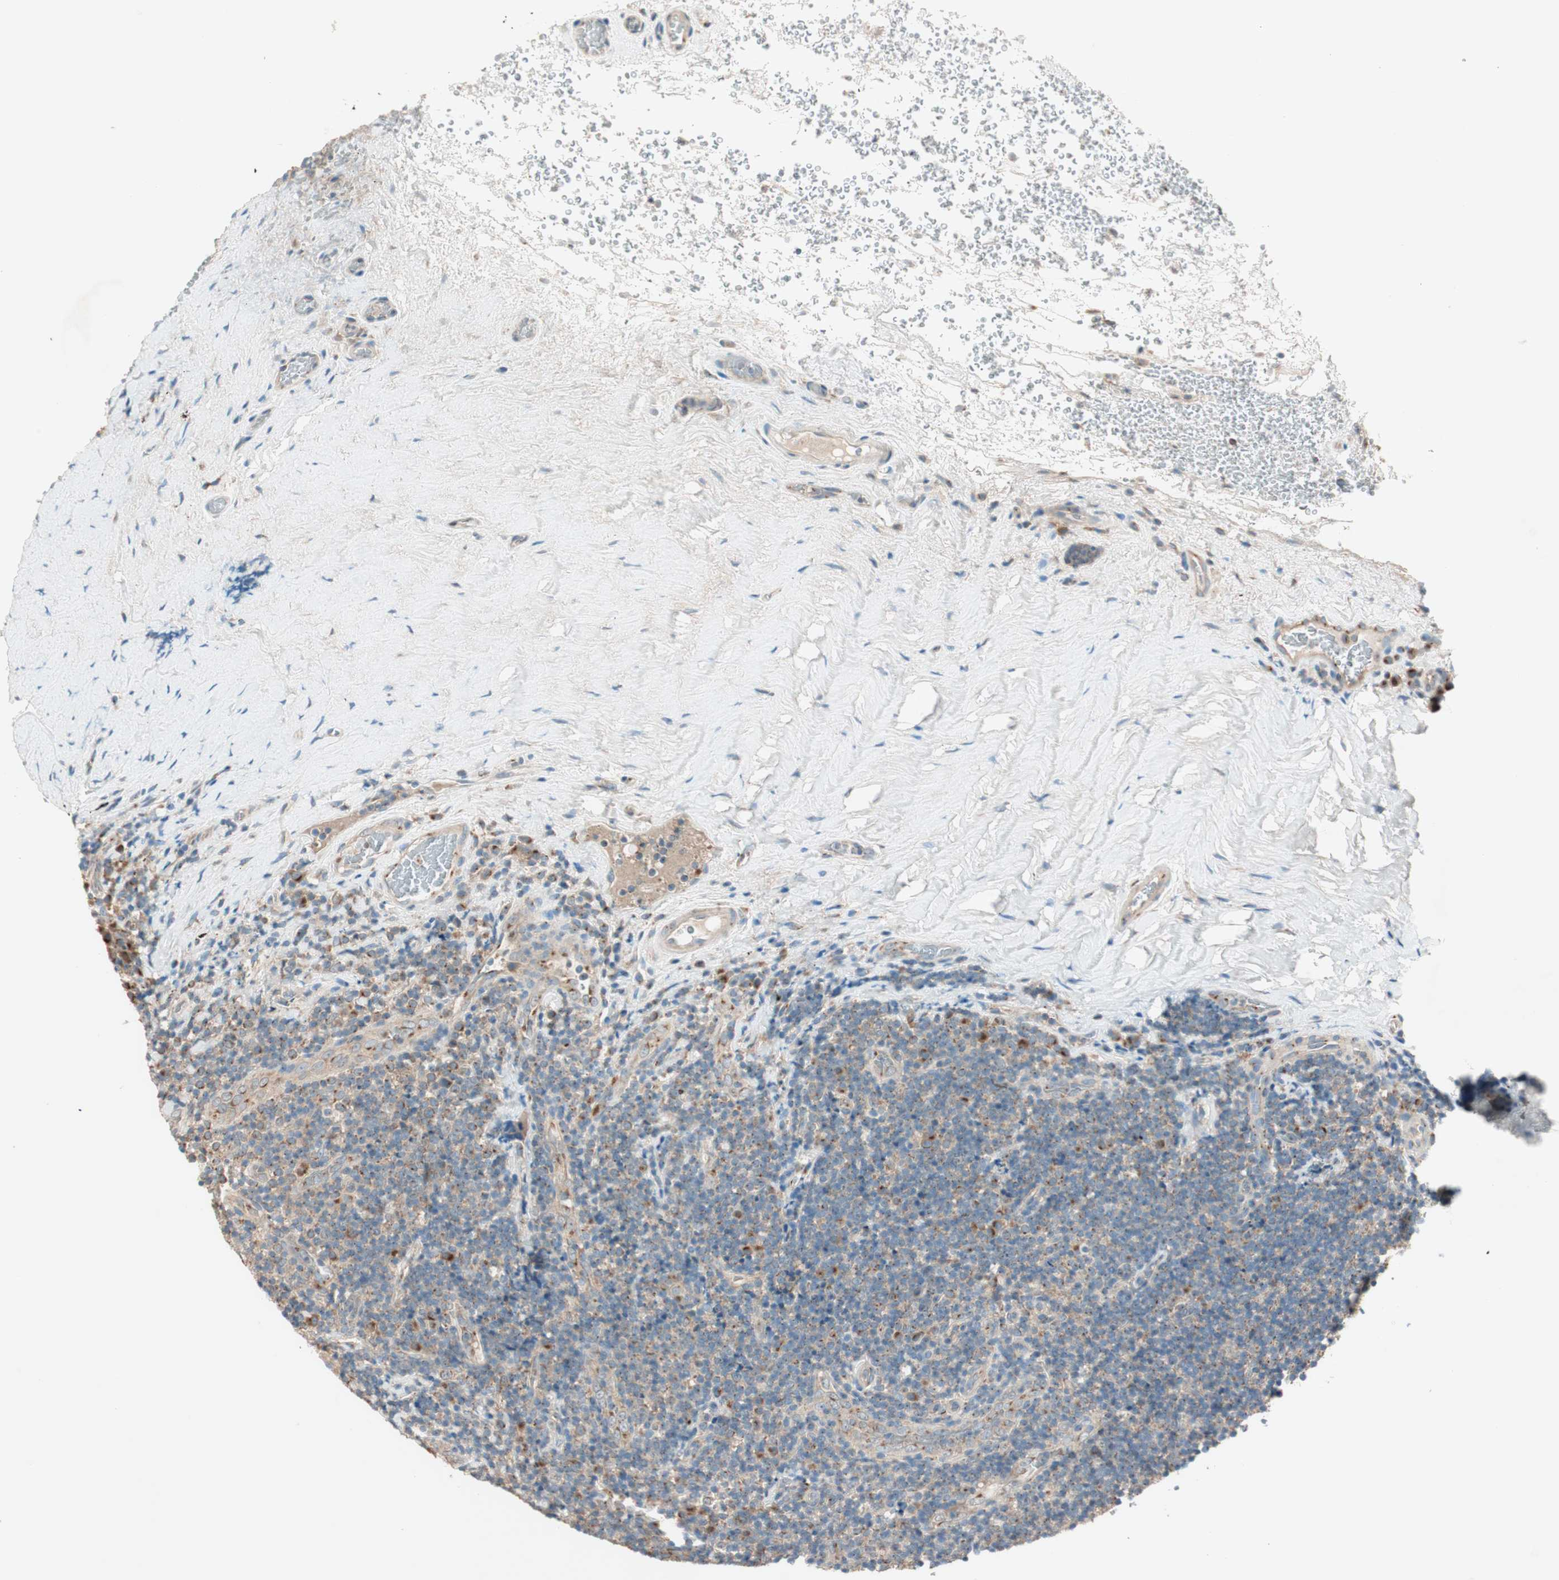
{"staining": {"intensity": "strong", "quantity": "25%-75%", "location": "cytoplasmic/membranous"}, "tissue": "lymphoma", "cell_type": "Tumor cells", "image_type": "cancer", "snomed": [{"axis": "morphology", "description": "Malignant lymphoma, non-Hodgkin's type, High grade"}, {"axis": "topography", "description": "Tonsil"}], "caption": "Approximately 25%-75% of tumor cells in human lymphoma demonstrate strong cytoplasmic/membranous protein expression as visualized by brown immunohistochemical staining.", "gene": "SEC16A", "patient": {"sex": "female", "age": 36}}